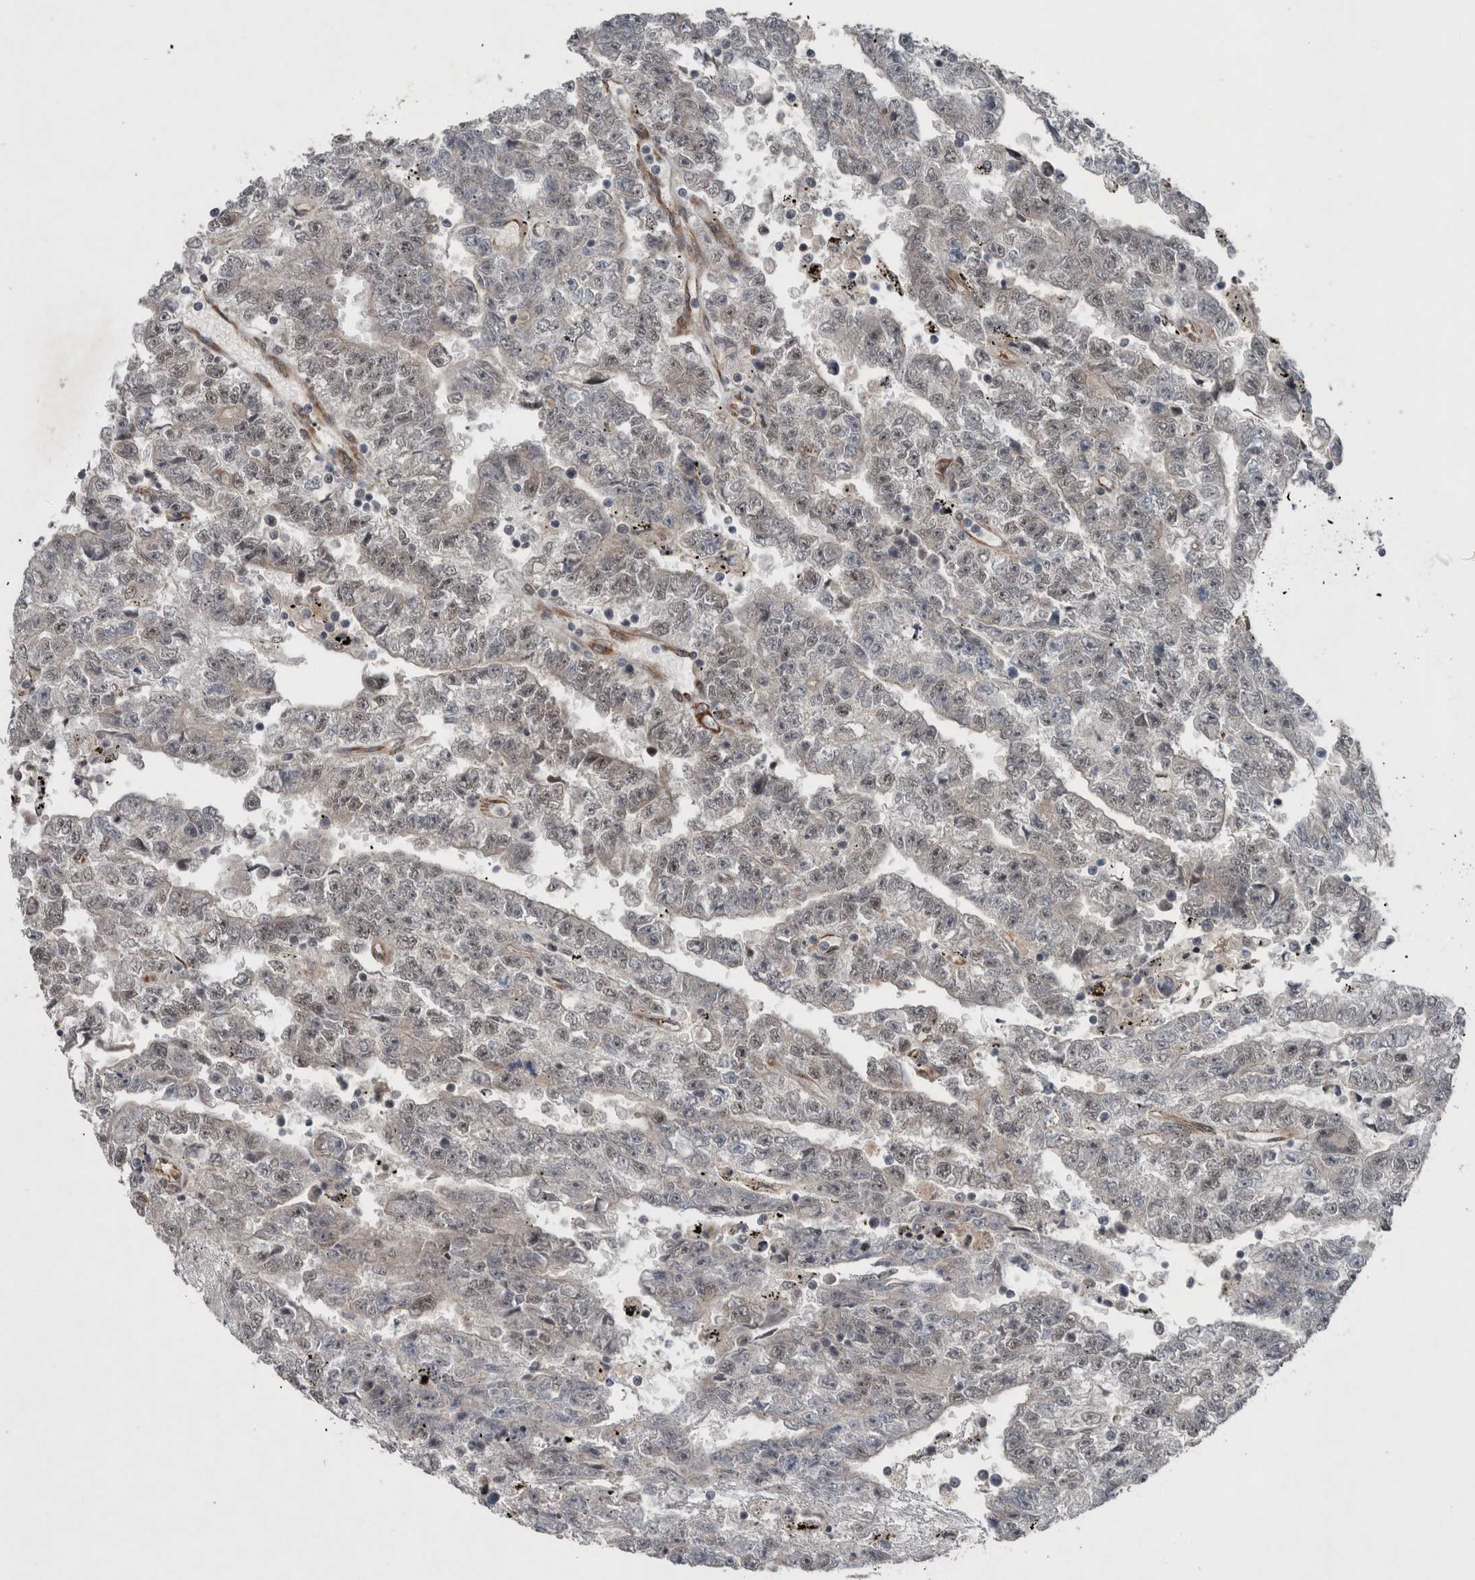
{"staining": {"intensity": "negative", "quantity": "none", "location": "none"}, "tissue": "testis cancer", "cell_type": "Tumor cells", "image_type": "cancer", "snomed": [{"axis": "morphology", "description": "Carcinoma, Embryonal, NOS"}, {"axis": "topography", "description": "Testis"}], "caption": "Immunohistochemistry (IHC) photomicrograph of testis embryonal carcinoma stained for a protein (brown), which exhibits no expression in tumor cells.", "gene": "GIMAP6", "patient": {"sex": "male", "age": 25}}